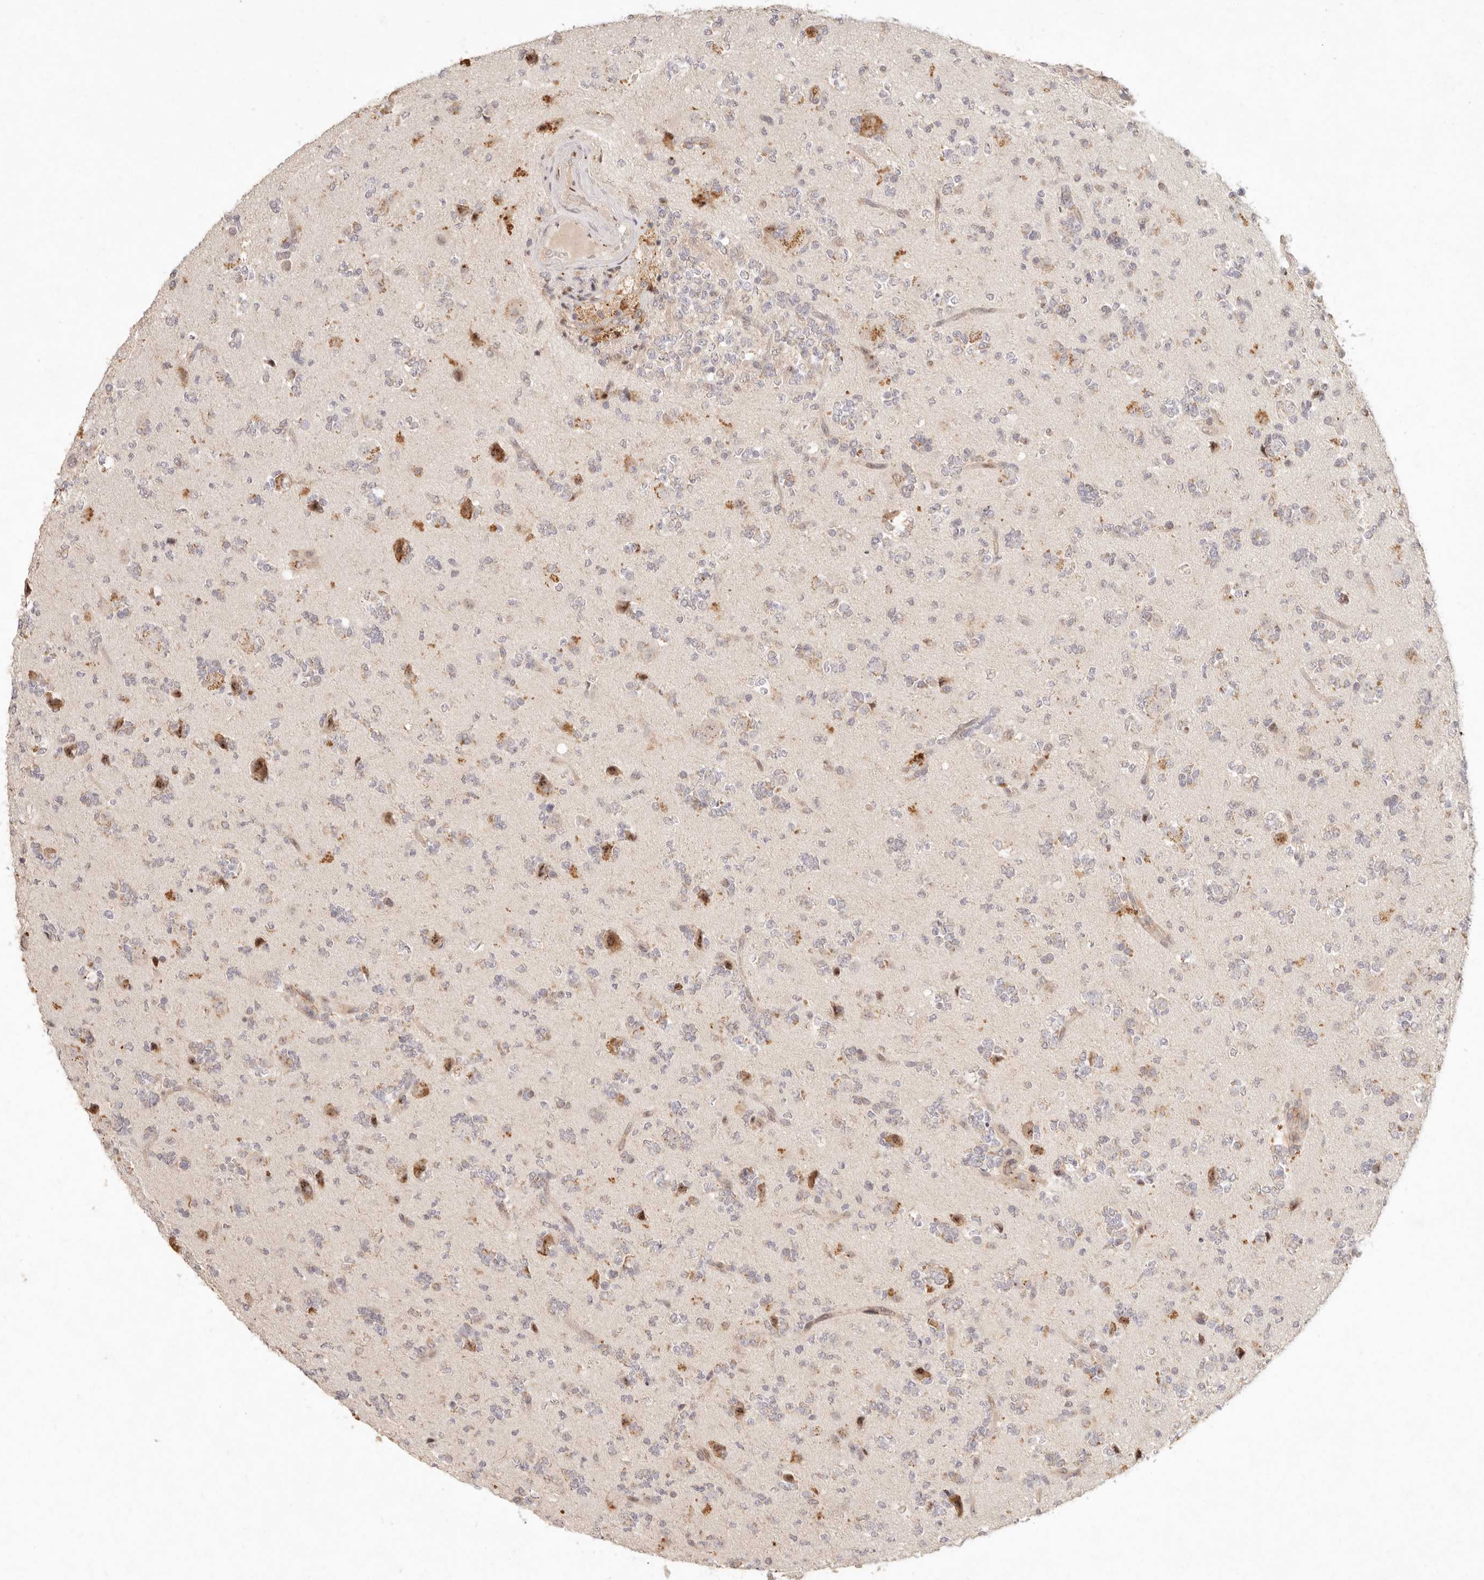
{"staining": {"intensity": "negative", "quantity": "none", "location": "none"}, "tissue": "glioma", "cell_type": "Tumor cells", "image_type": "cancer", "snomed": [{"axis": "morphology", "description": "Glioma, malignant, High grade"}, {"axis": "topography", "description": "Brain"}], "caption": "Glioma was stained to show a protein in brown. There is no significant expression in tumor cells.", "gene": "C1orf127", "patient": {"sex": "female", "age": 62}}